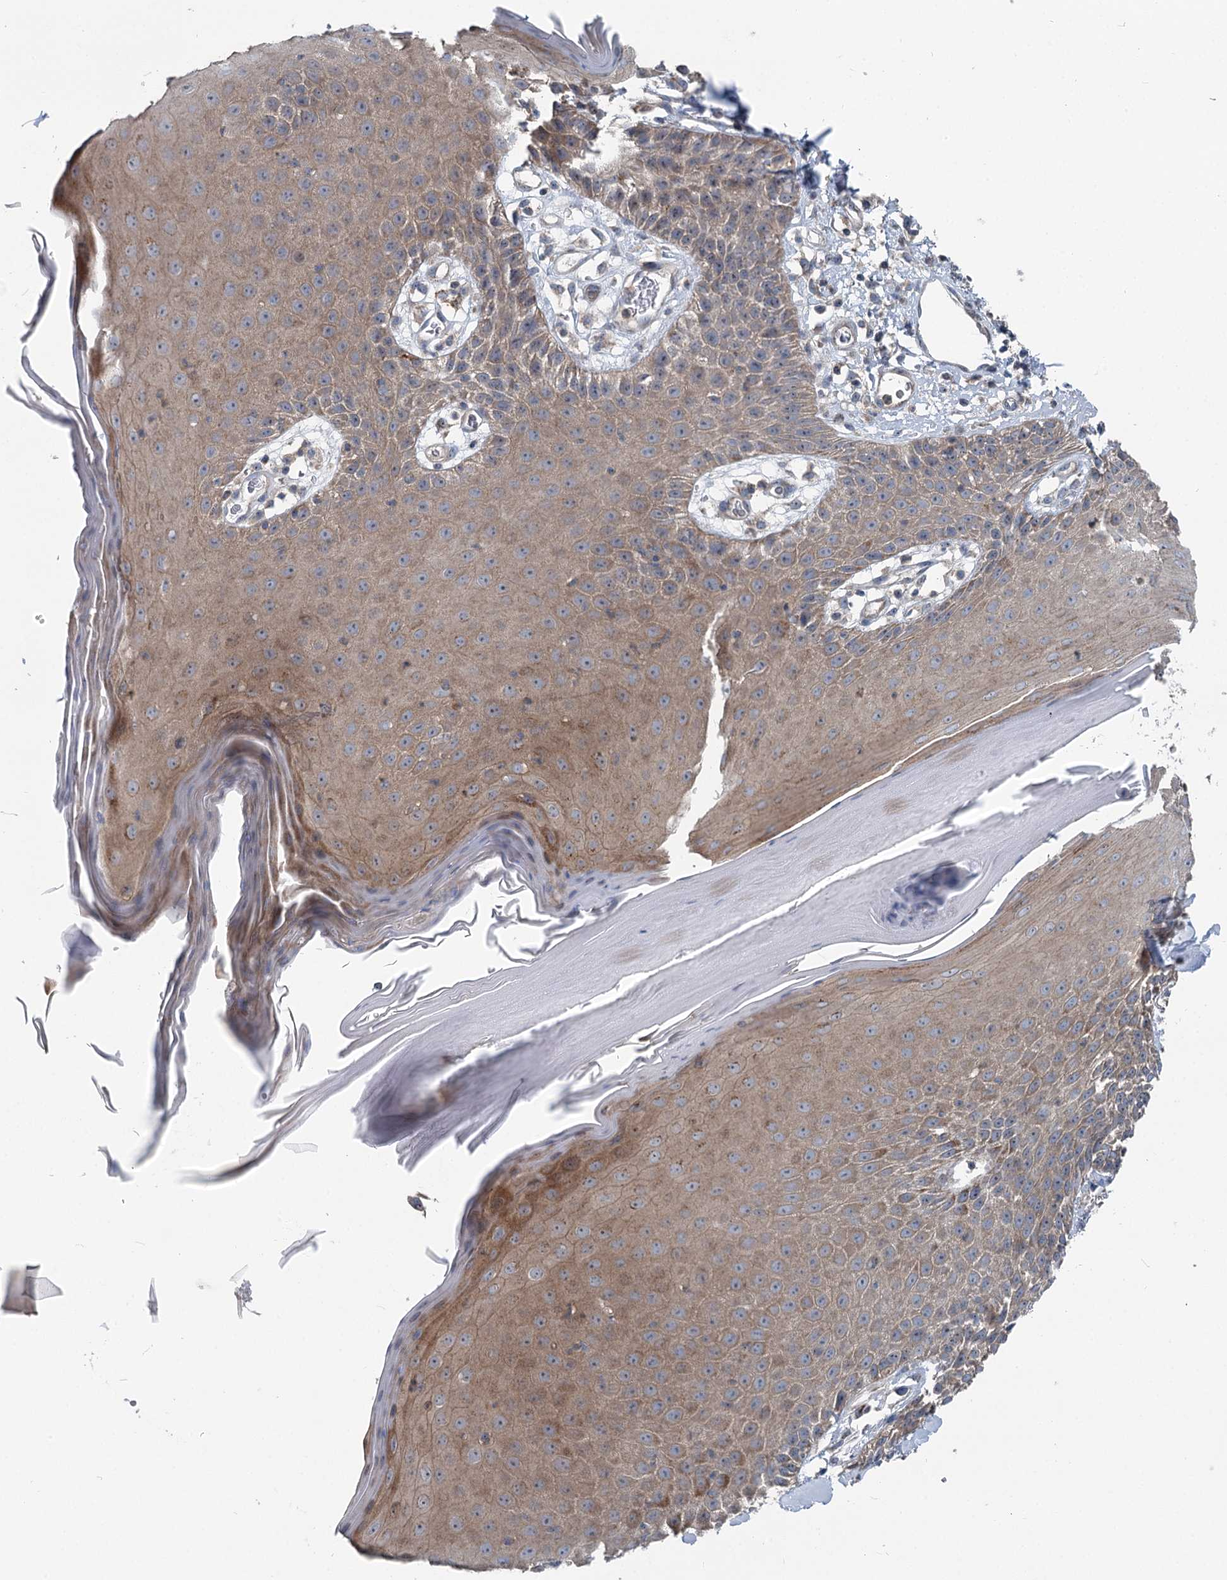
{"staining": {"intensity": "moderate", "quantity": ">75%", "location": "cytoplasmic/membranous"}, "tissue": "skin", "cell_type": "Epidermal cells", "image_type": "normal", "snomed": [{"axis": "morphology", "description": "Normal tissue, NOS"}, {"axis": "topography", "description": "Vulva"}], "caption": "Immunohistochemical staining of unremarkable human skin reveals moderate cytoplasmic/membranous protein staining in about >75% of epidermal cells.", "gene": "MARK2", "patient": {"sex": "female", "age": 68}}